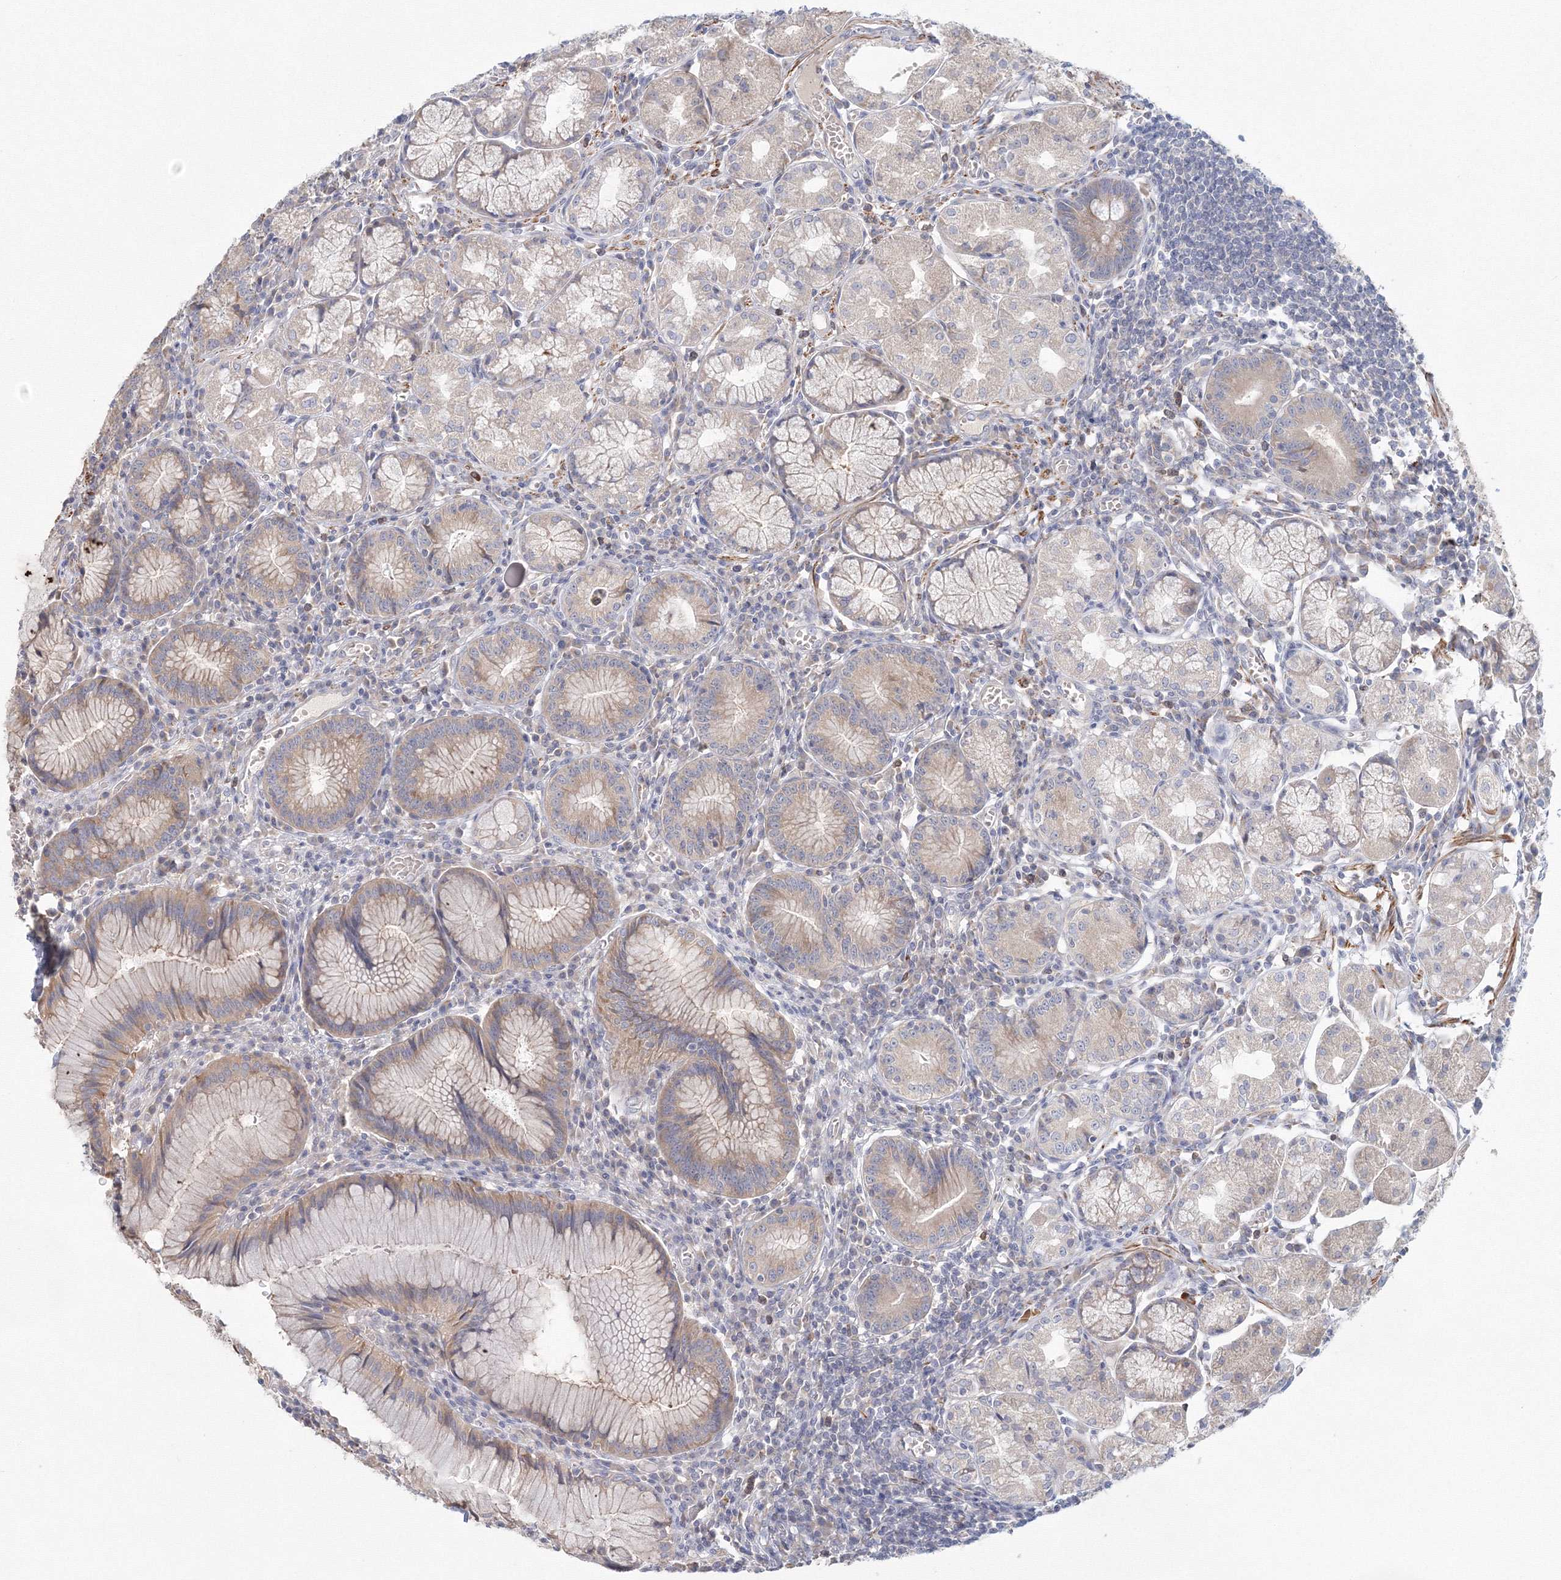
{"staining": {"intensity": "weak", "quantity": "25%-75%", "location": "cytoplasmic/membranous"}, "tissue": "stomach", "cell_type": "Glandular cells", "image_type": "normal", "snomed": [{"axis": "morphology", "description": "Normal tissue, NOS"}, {"axis": "topography", "description": "Stomach"}], "caption": "Weak cytoplasmic/membranous expression for a protein is identified in approximately 25%-75% of glandular cells of unremarkable stomach using immunohistochemistry (IHC).", "gene": "TACC2", "patient": {"sex": "male", "age": 55}}